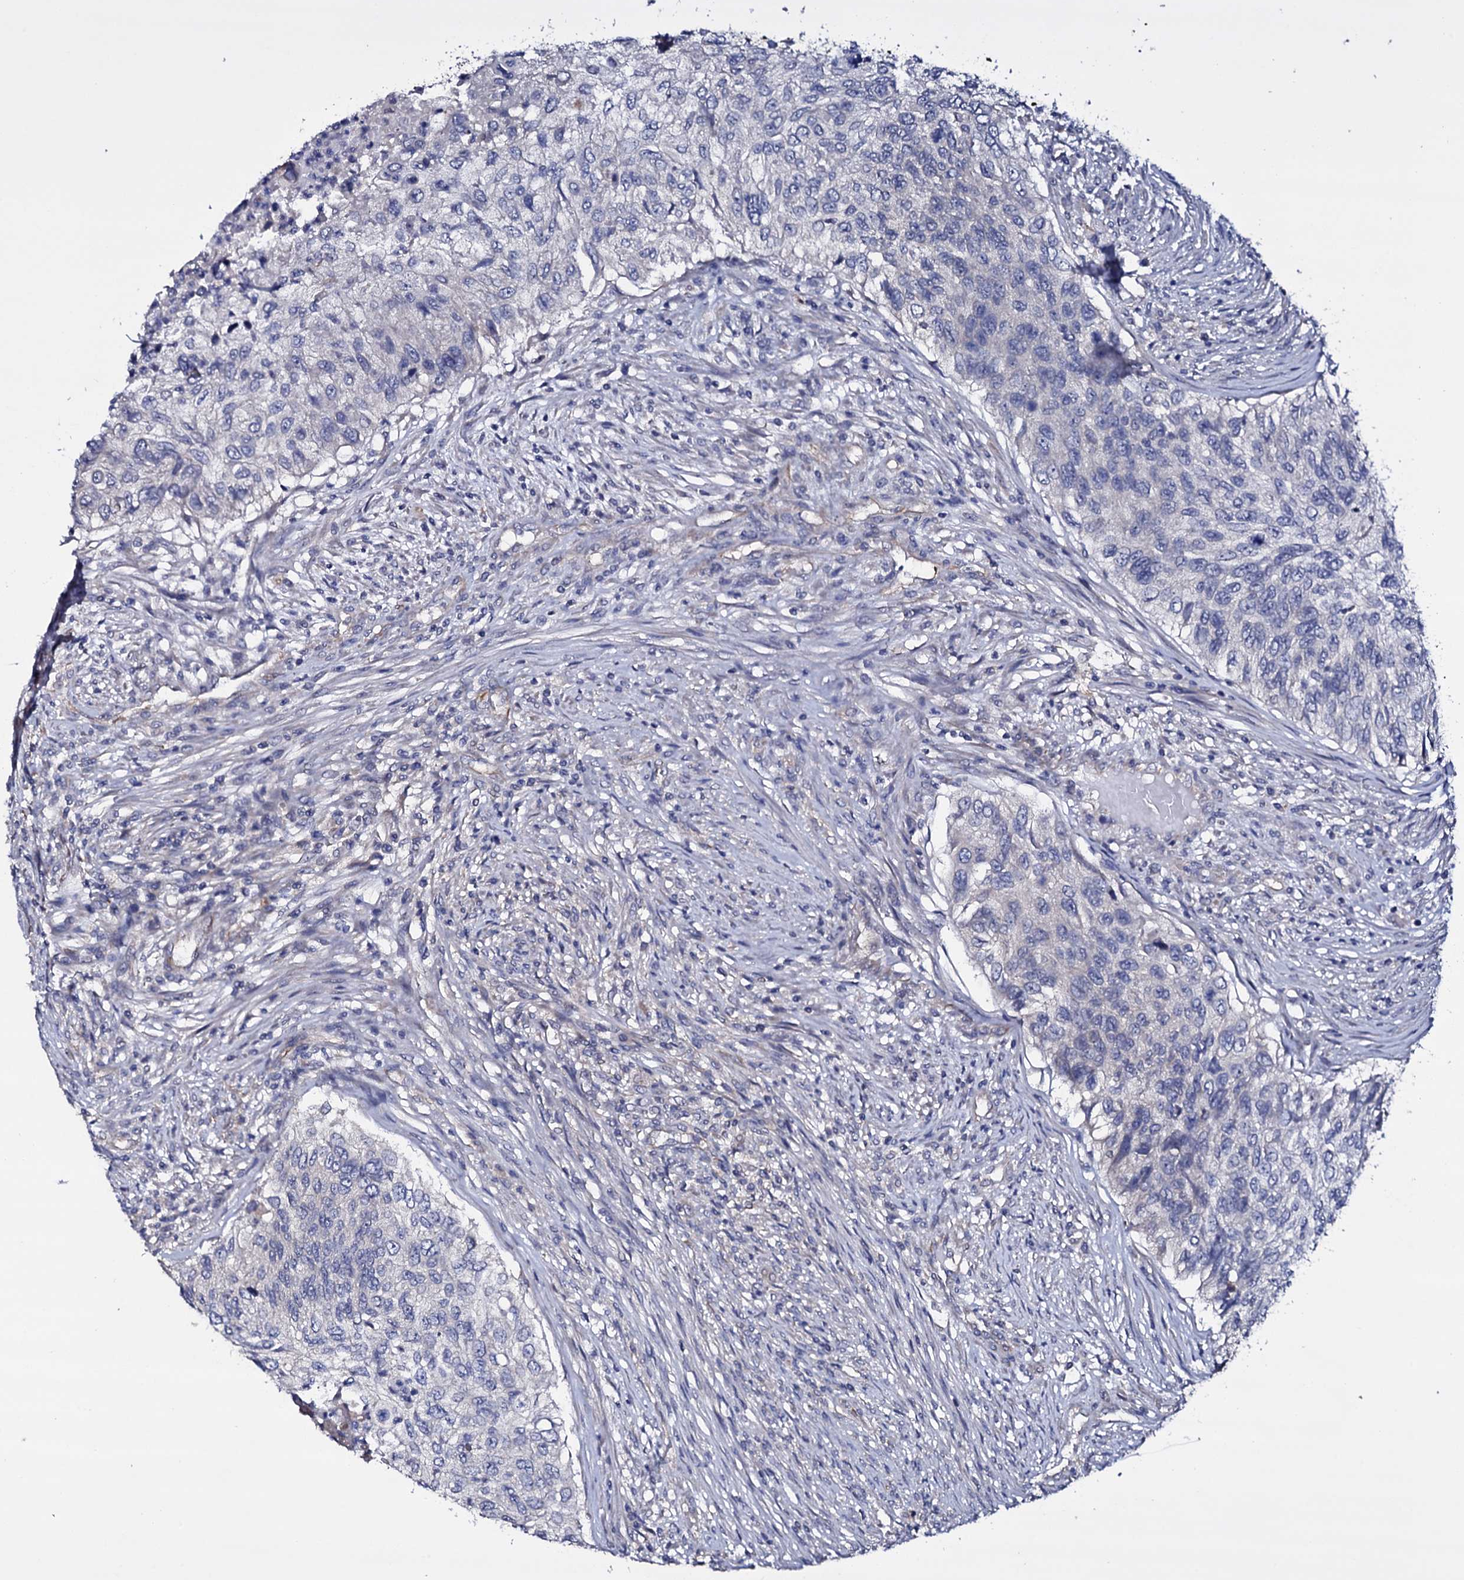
{"staining": {"intensity": "negative", "quantity": "none", "location": "none"}, "tissue": "urothelial cancer", "cell_type": "Tumor cells", "image_type": "cancer", "snomed": [{"axis": "morphology", "description": "Urothelial carcinoma, High grade"}, {"axis": "topography", "description": "Urinary bladder"}], "caption": "There is no significant positivity in tumor cells of urothelial cancer.", "gene": "BCL2L14", "patient": {"sex": "female", "age": 60}}